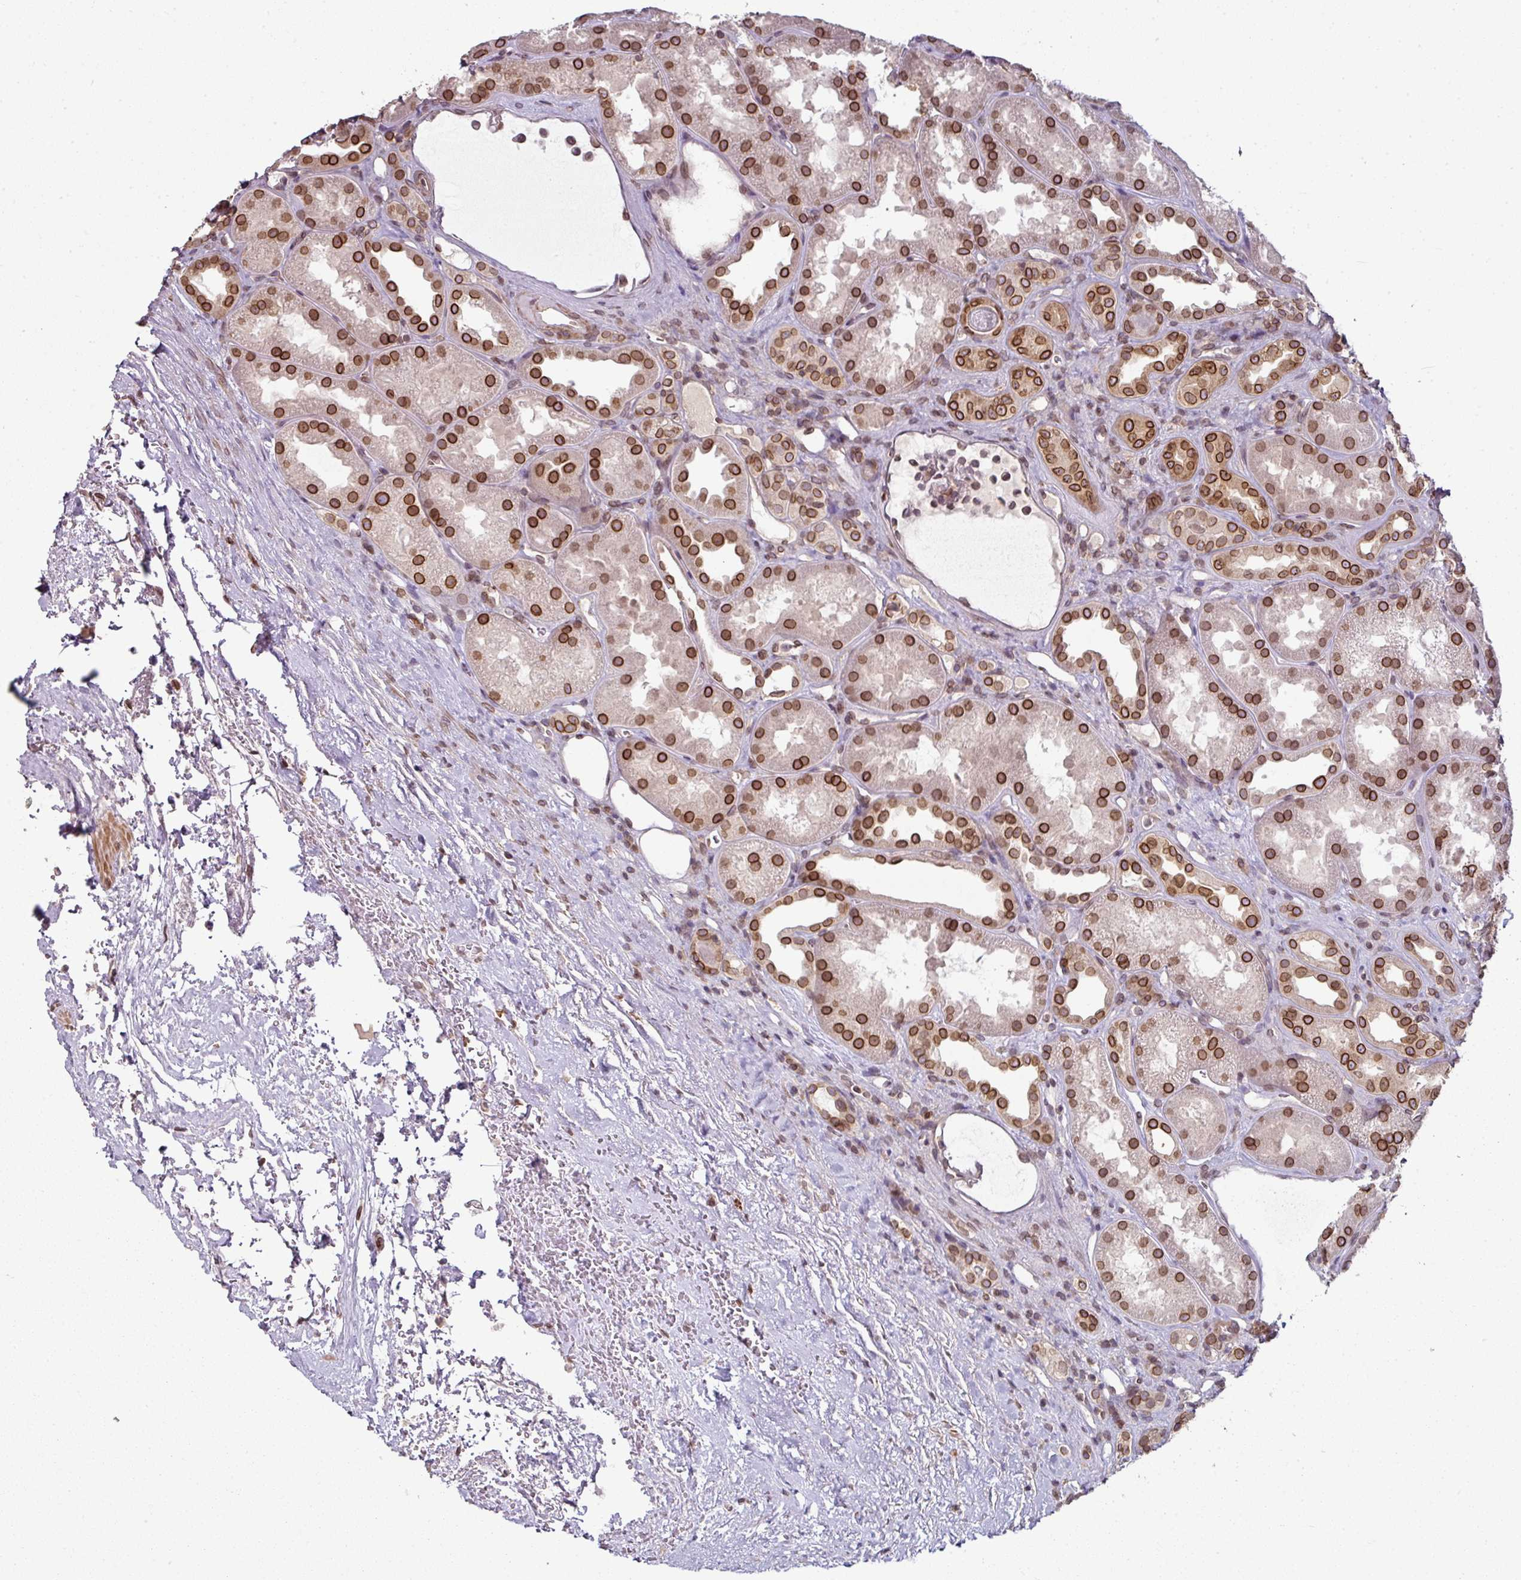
{"staining": {"intensity": "strong", "quantity": ">75%", "location": "cytoplasmic/membranous,nuclear"}, "tissue": "kidney", "cell_type": "Cells in glomeruli", "image_type": "normal", "snomed": [{"axis": "morphology", "description": "Normal tissue, NOS"}, {"axis": "topography", "description": "Kidney"}], "caption": "Cells in glomeruli show high levels of strong cytoplasmic/membranous,nuclear positivity in approximately >75% of cells in unremarkable kidney. The staining was performed using DAB (3,3'-diaminobenzidine), with brown indicating positive protein expression. Nuclei are stained blue with hematoxylin.", "gene": "RANGAP1", "patient": {"sex": "male", "age": 61}}